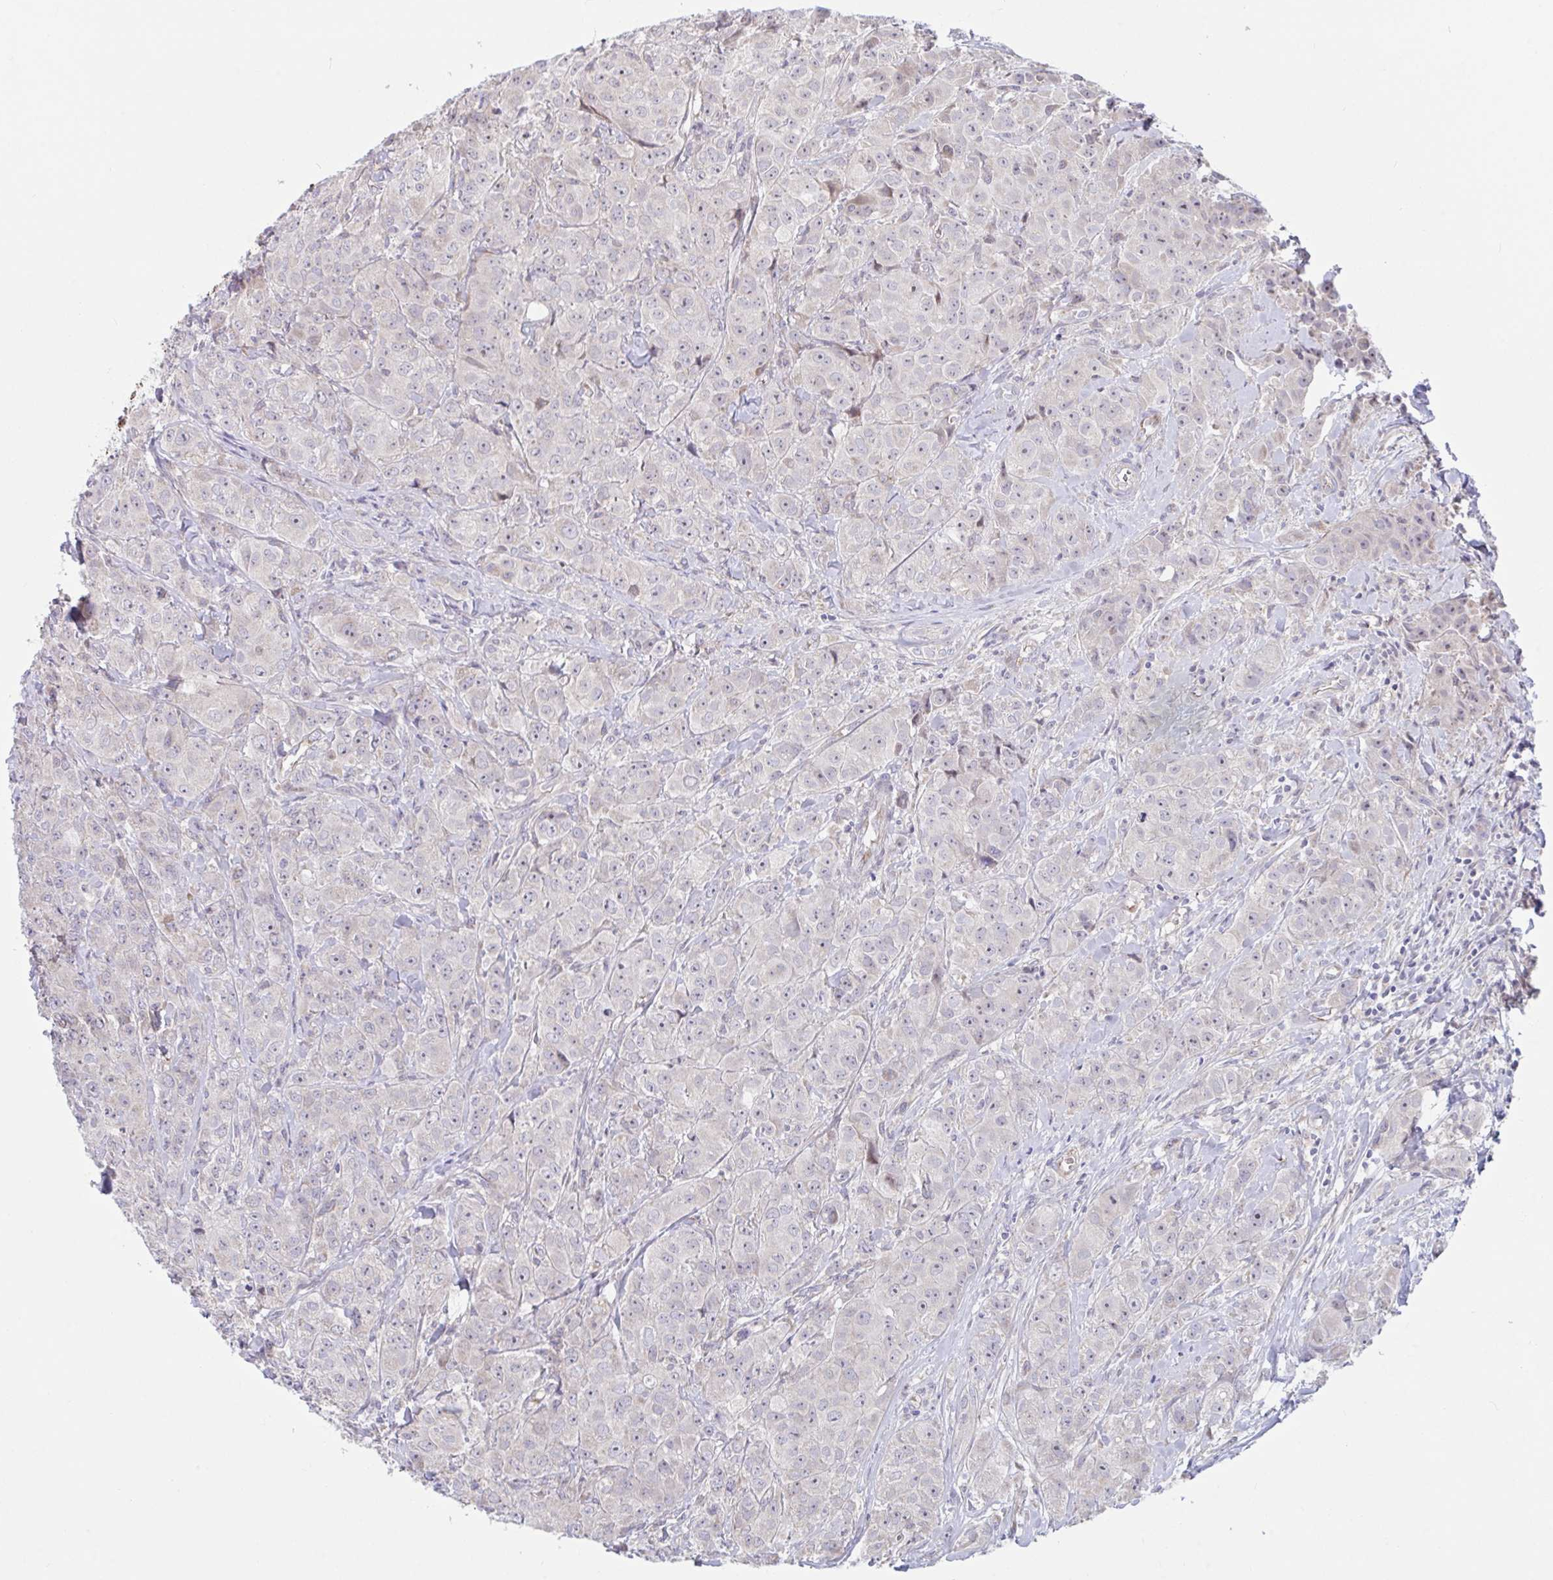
{"staining": {"intensity": "negative", "quantity": "none", "location": "none"}, "tissue": "breast cancer", "cell_type": "Tumor cells", "image_type": "cancer", "snomed": [{"axis": "morphology", "description": "Normal tissue, NOS"}, {"axis": "morphology", "description": "Duct carcinoma"}, {"axis": "topography", "description": "Breast"}], "caption": "IHC of human breast cancer demonstrates no expression in tumor cells.", "gene": "IL37", "patient": {"sex": "female", "age": 43}}